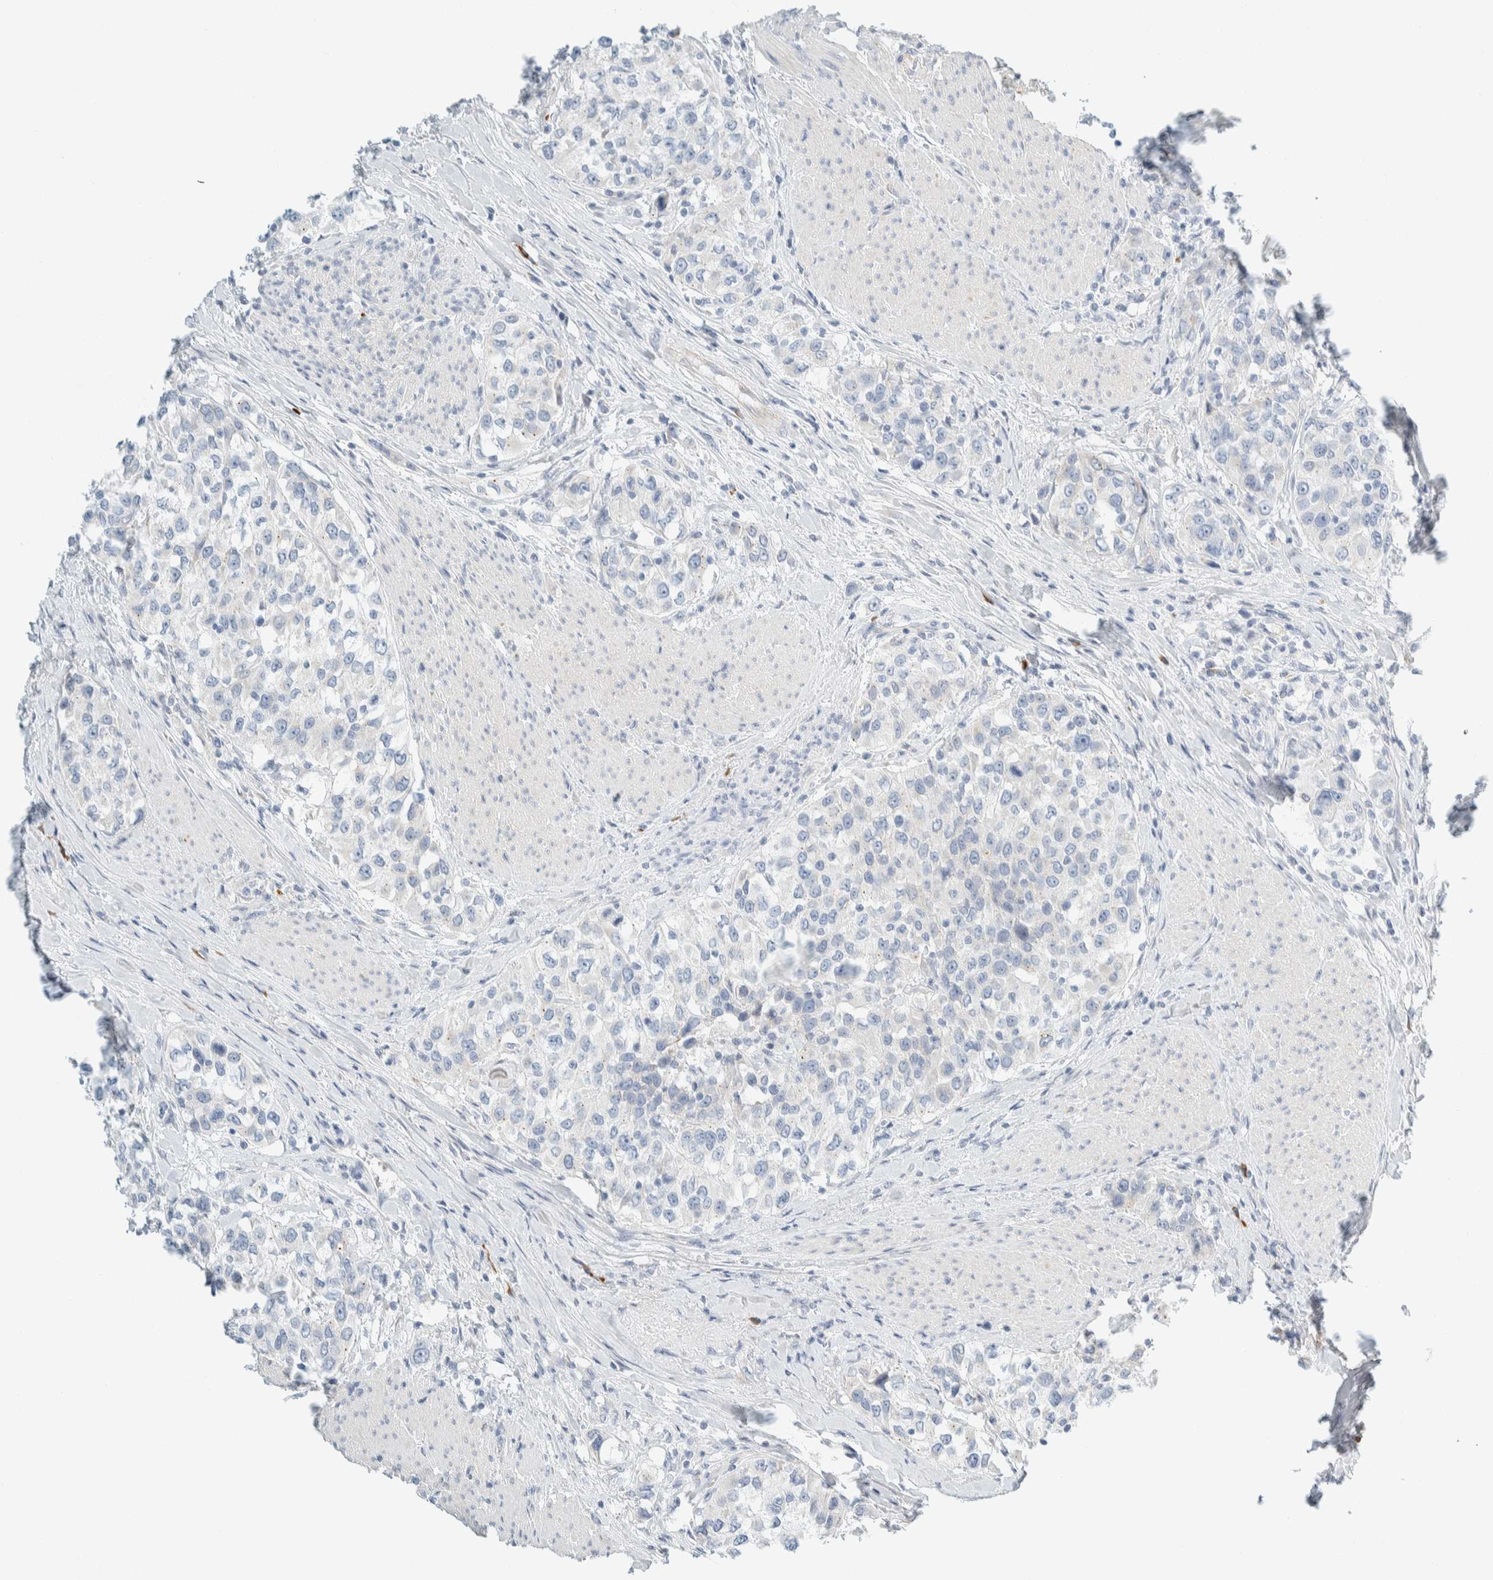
{"staining": {"intensity": "negative", "quantity": "none", "location": "none"}, "tissue": "urothelial cancer", "cell_type": "Tumor cells", "image_type": "cancer", "snomed": [{"axis": "morphology", "description": "Urothelial carcinoma, High grade"}, {"axis": "topography", "description": "Urinary bladder"}], "caption": "Immunohistochemical staining of human urothelial cancer demonstrates no significant staining in tumor cells.", "gene": "ARHGAP27", "patient": {"sex": "female", "age": 80}}